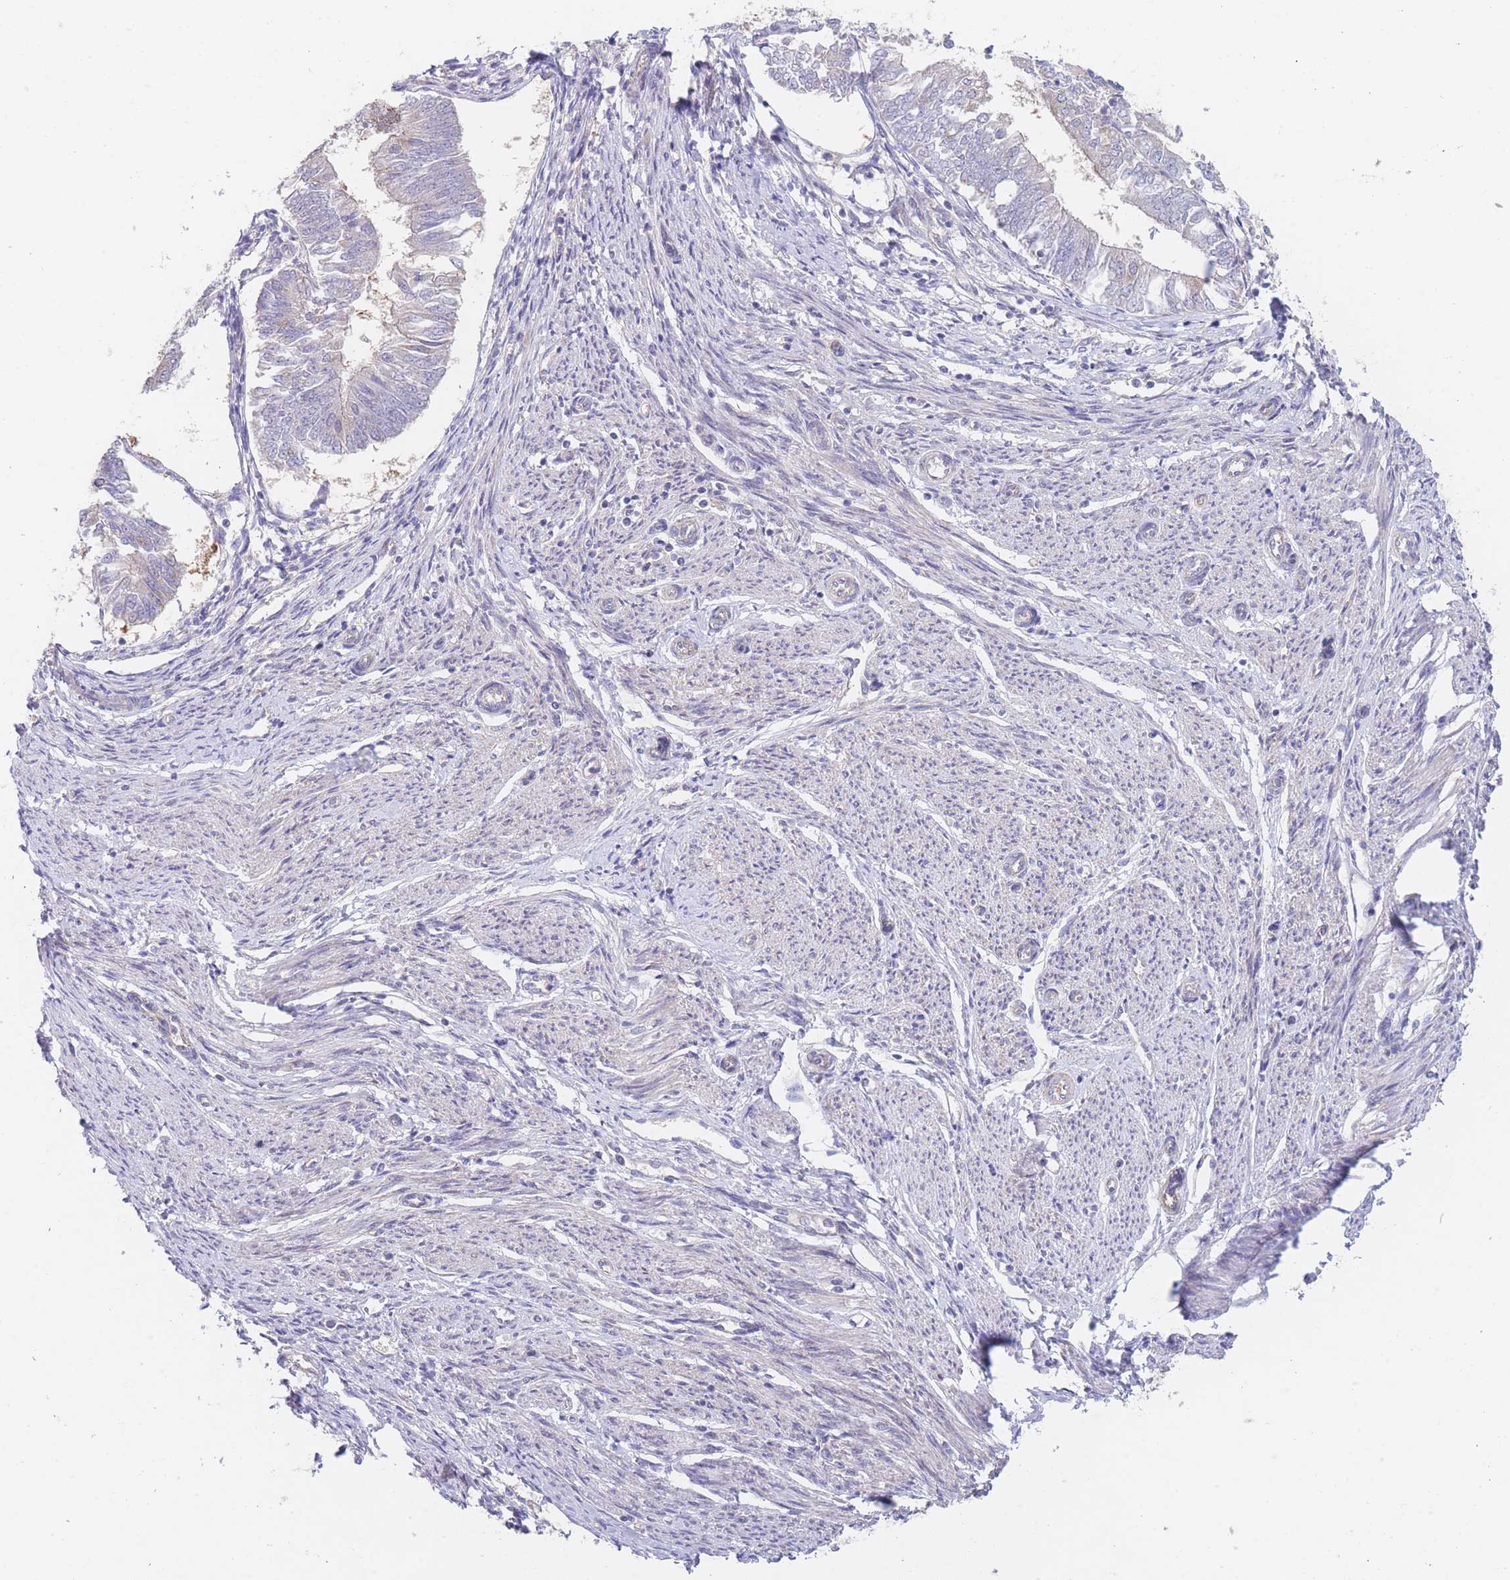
{"staining": {"intensity": "negative", "quantity": "none", "location": "none"}, "tissue": "endometrial cancer", "cell_type": "Tumor cells", "image_type": "cancer", "snomed": [{"axis": "morphology", "description": "Adenocarcinoma, NOS"}, {"axis": "topography", "description": "Endometrium"}], "caption": "Tumor cells are negative for protein expression in human adenocarcinoma (endometrial).", "gene": "ZNF281", "patient": {"sex": "female", "age": 58}}